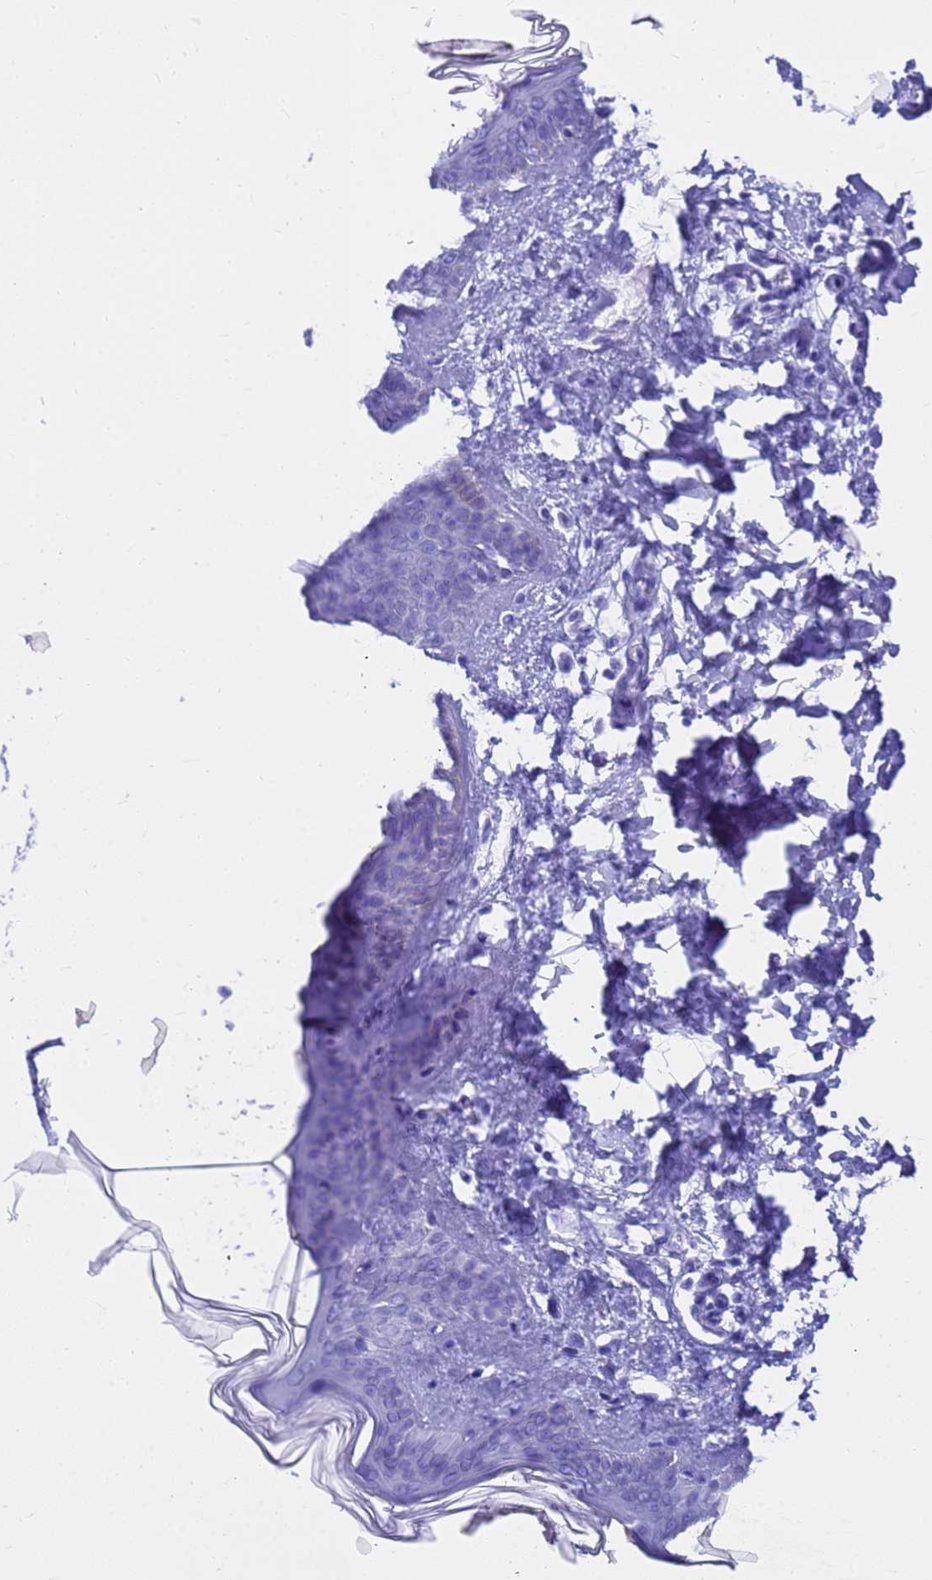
{"staining": {"intensity": "negative", "quantity": "none", "location": "none"}, "tissue": "skin", "cell_type": "Fibroblasts", "image_type": "normal", "snomed": [{"axis": "morphology", "description": "Normal tissue, NOS"}, {"axis": "topography", "description": "Skin"}], "caption": "Unremarkable skin was stained to show a protein in brown. There is no significant expression in fibroblasts.", "gene": "MS4A13", "patient": {"sex": "female", "age": 17}}